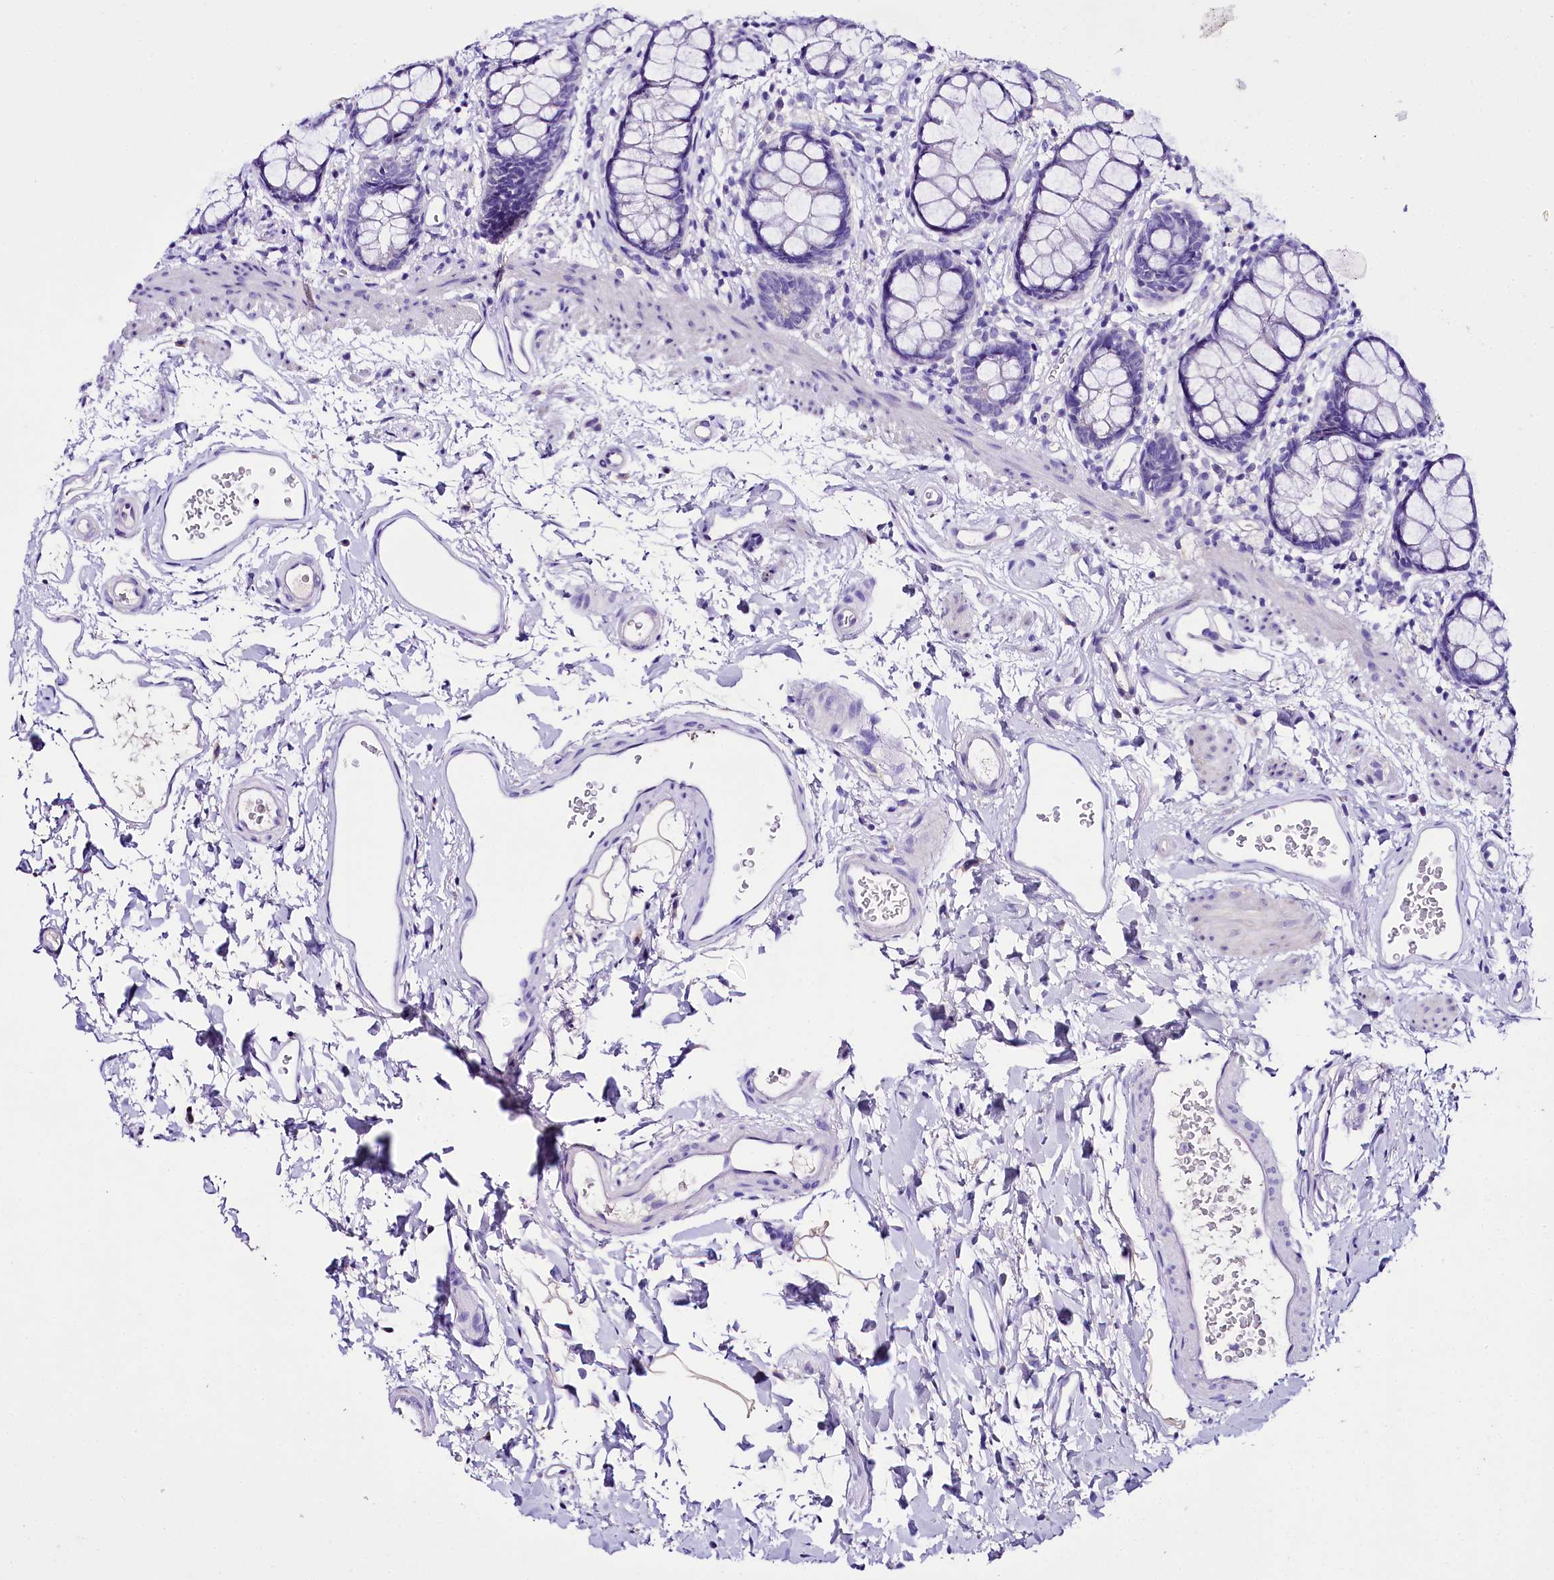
{"staining": {"intensity": "negative", "quantity": "none", "location": "none"}, "tissue": "rectum", "cell_type": "Glandular cells", "image_type": "normal", "snomed": [{"axis": "morphology", "description": "Normal tissue, NOS"}, {"axis": "topography", "description": "Rectum"}], "caption": "This histopathology image is of unremarkable rectum stained with IHC to label a protein in brown with the nuclei are counter-stained blue. There is no staining in glandular cells.", "gene": "A2ML1", "patient": {"sex": "female", "age": 65}}